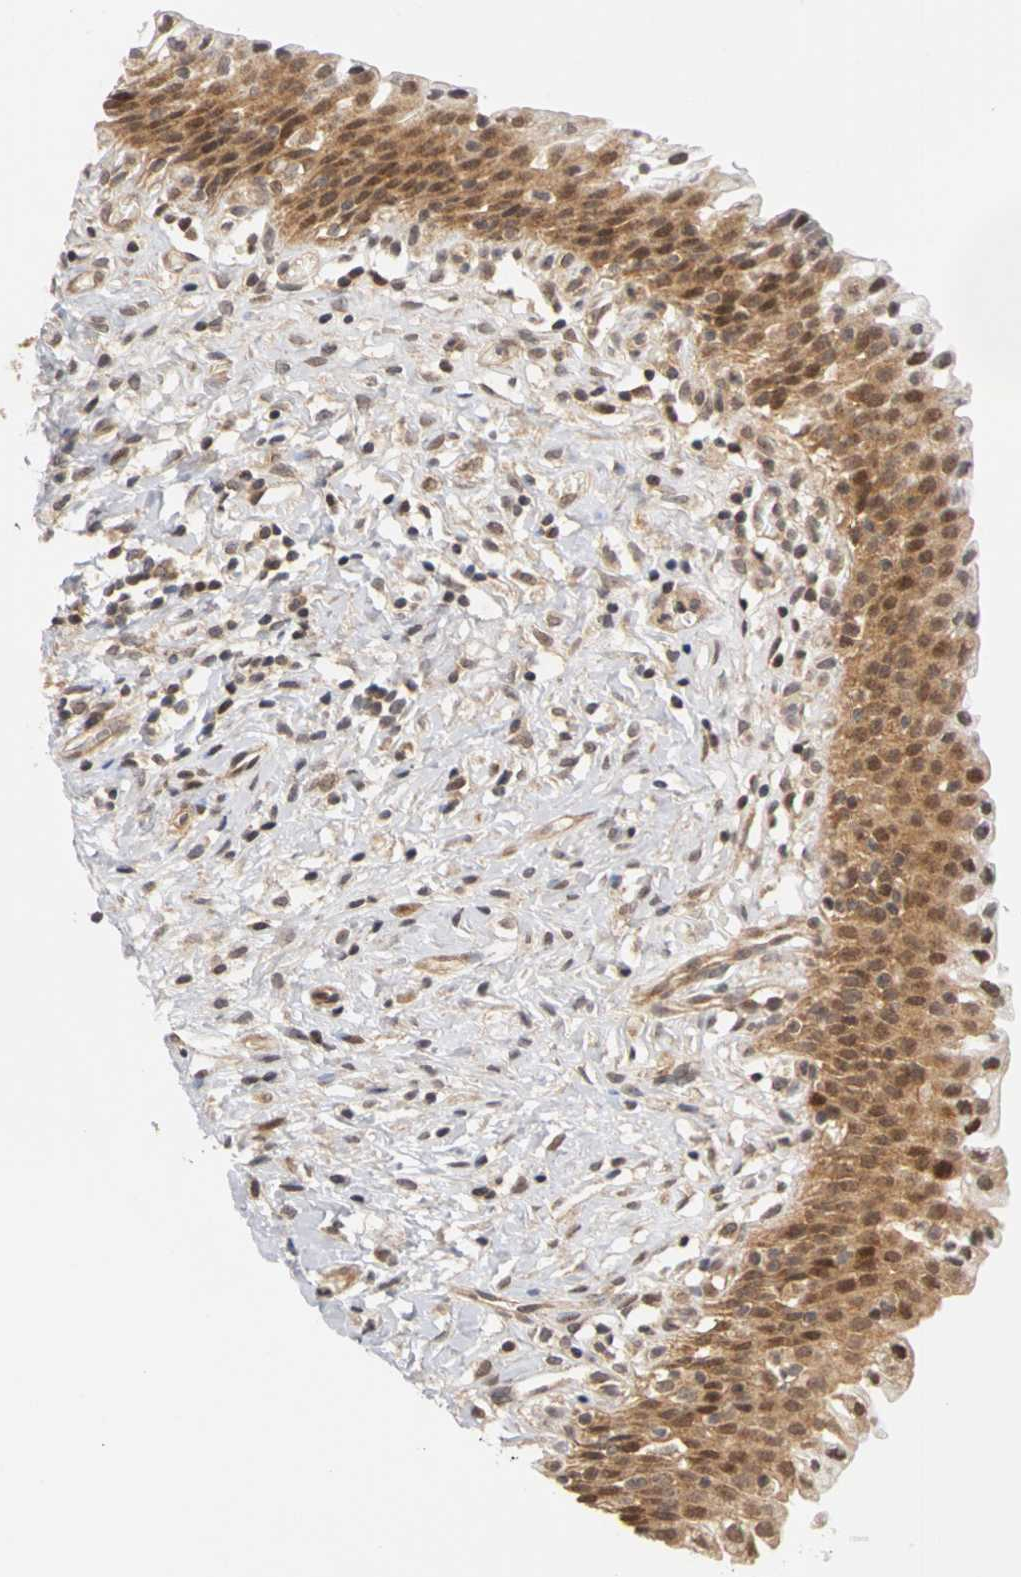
{"staining": {"intensity": "moderate", "quantity": ">75%", "location": "cytoplasmic/membranous,nuclear"}, "tissue": "urinary bladder", "cell_type": "Urothelial cells", "image_type": "normal", "snomed": [{"axis": "morphology", "description": "Normal tissue, NOS"}, {"axis": "topography", "description": "Urinary bladder"}], "caption": "Moderate cytoplasmic/membranous,nuclear positivity for a protein is appreciated in about >75% of urothelial cells of benign urinary bladder using immunohistochemistry.", "gene": "UBE2M", "patient": {"sex": "male", "age": 51}}